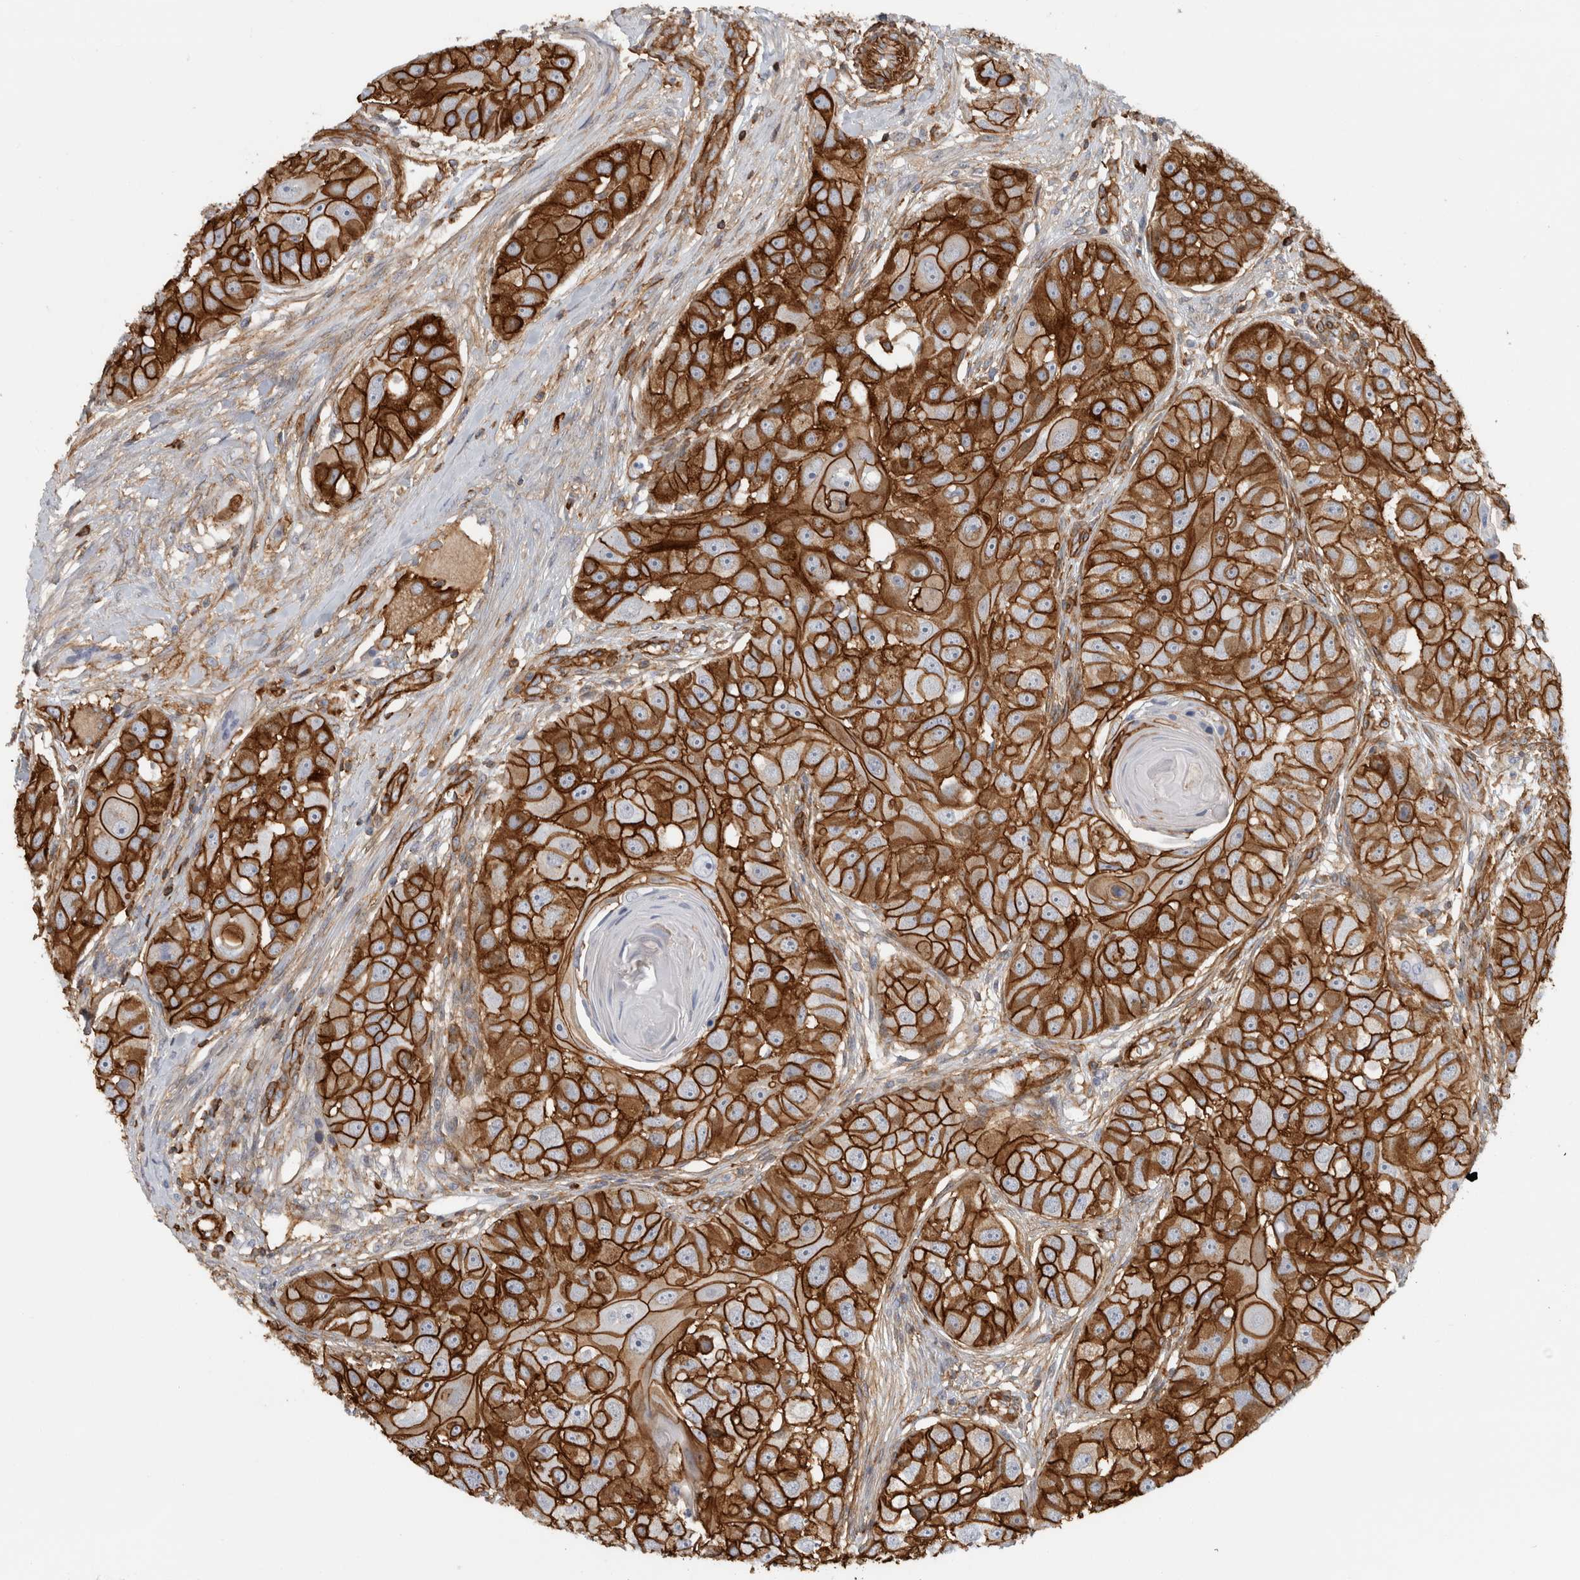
{"staining": {"intensity": "strong", "quantity": ">75%", "location": "cytoplasmic/membranous"}, "tissue": "head and neck cancer", "cell_type": "Tumor cells", "image_type": "cancer", "snomed": [{"axis": "morphology", "description": "Normal tissue, NOS"}, {"axis": "morphology", "description": "Squamous cell carcinoma, NOS"}, {"axis": "topography", "description": "Skeletal muscle"}, {"axis": "topography", "description": "Head-Neck"}], "caption": "Immunohistochemistry (IHC) staining of head and neck cancer (squamous cell carcinoma), which exhibits high levels of strong cytoplasmic/membranous positivity in about >75% of tumor cells indicating strong cytoplasmic/membranous protein expression. The staining was performed using DAB (brown) for protein detection and nuclei were counterstained in hematoxylin (blue).", "gene": "AHNAK", "patient": {"sex": "male", "age": 51}}